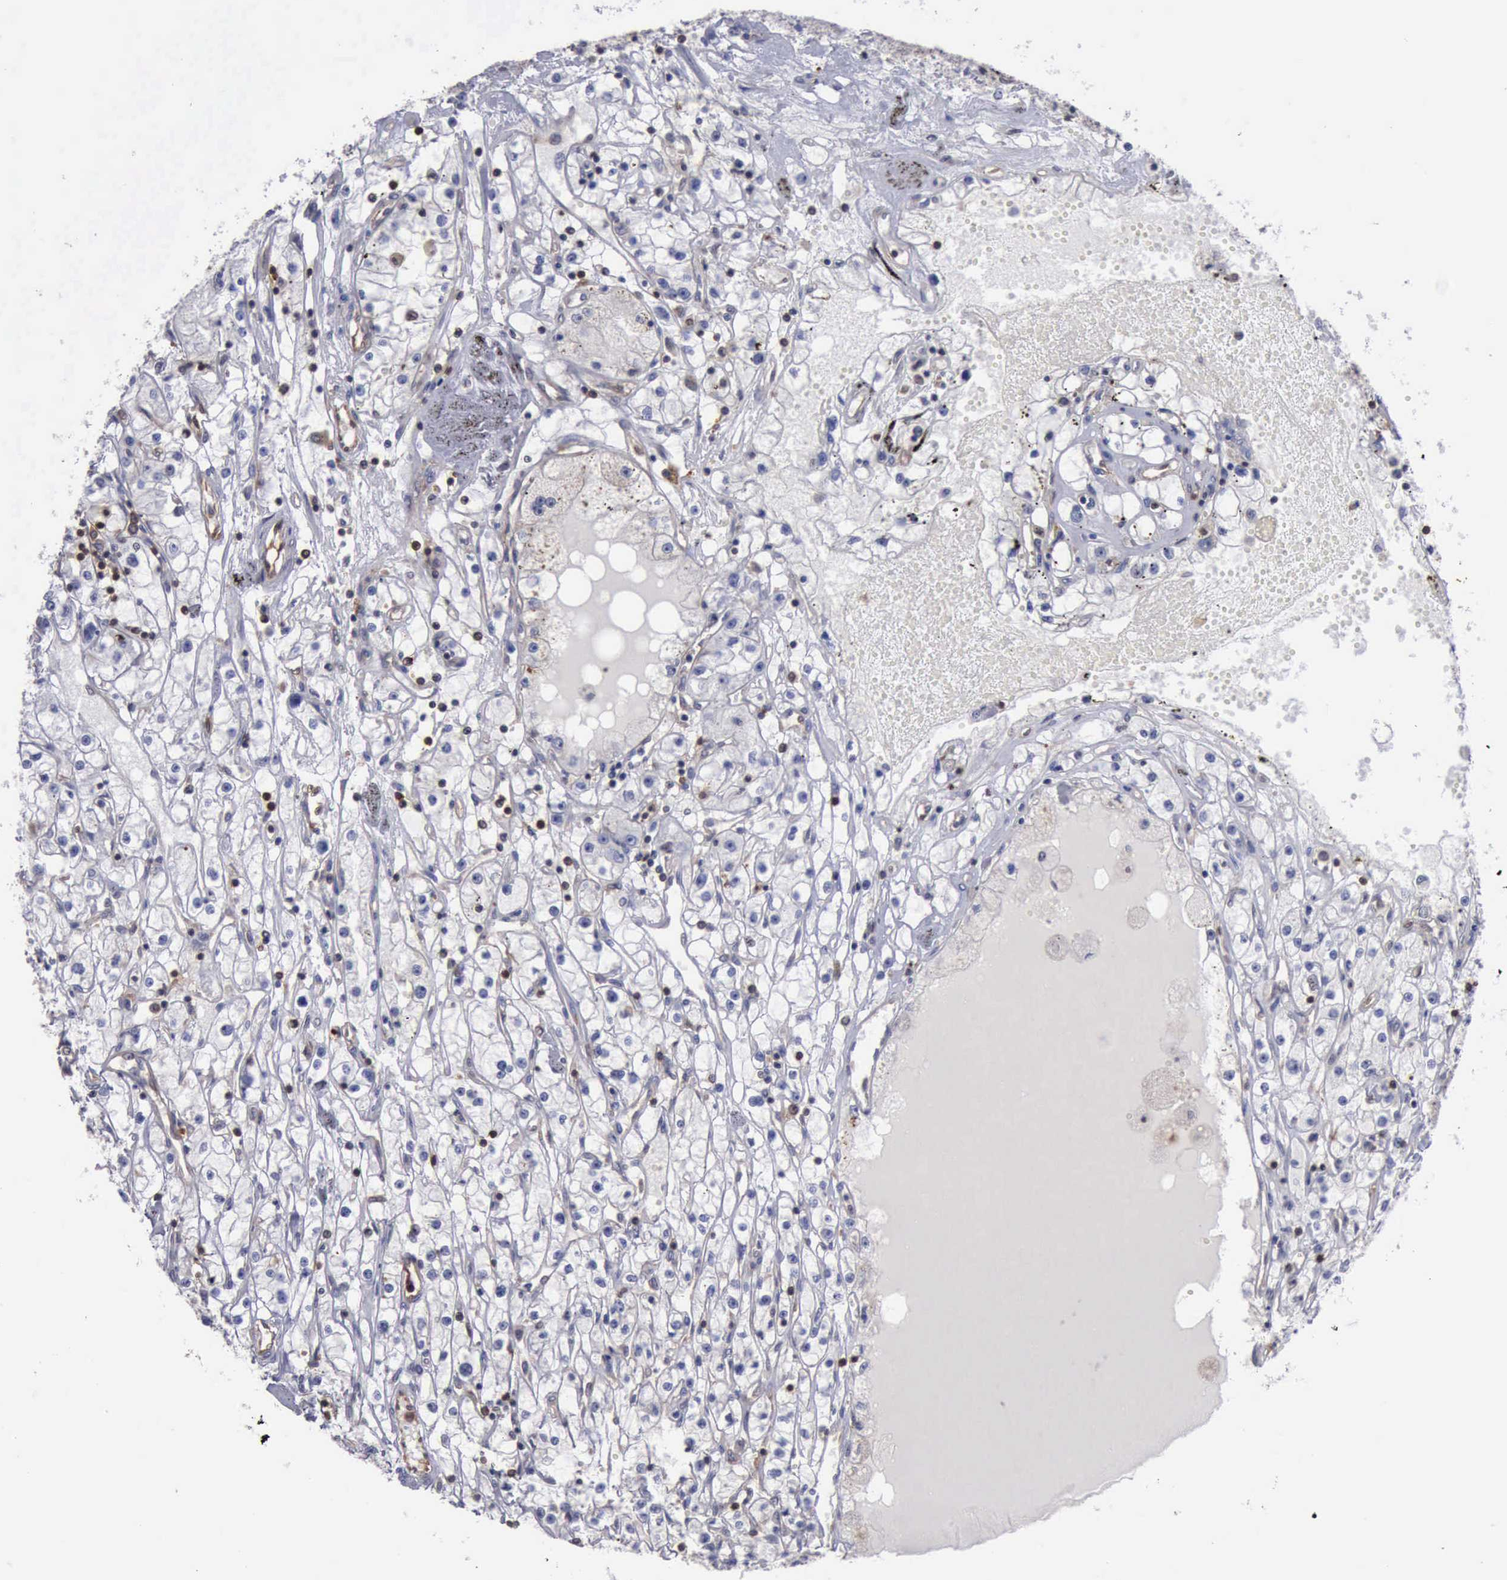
{"staining": {"intensity": "negative", "quantity": "none", "location": "none"}, "tissue": "renal cancer", "cell_type": "Tumor cells", "image_type": "cancer", "snomed": [{"axis": "morphology", "description": "Adenocarcinoma, NOS"}, {"axis": "topography", "description": "Kidney"}], "caption": "Immunohistochemistry photomicrograph of neoplastic tissue: adenocarcinoma (renal) stained with DAB shows no significant protein expression in tumor cells.", "gene": "PDCD4", "patient": {"sex": "male", "age": 56}}